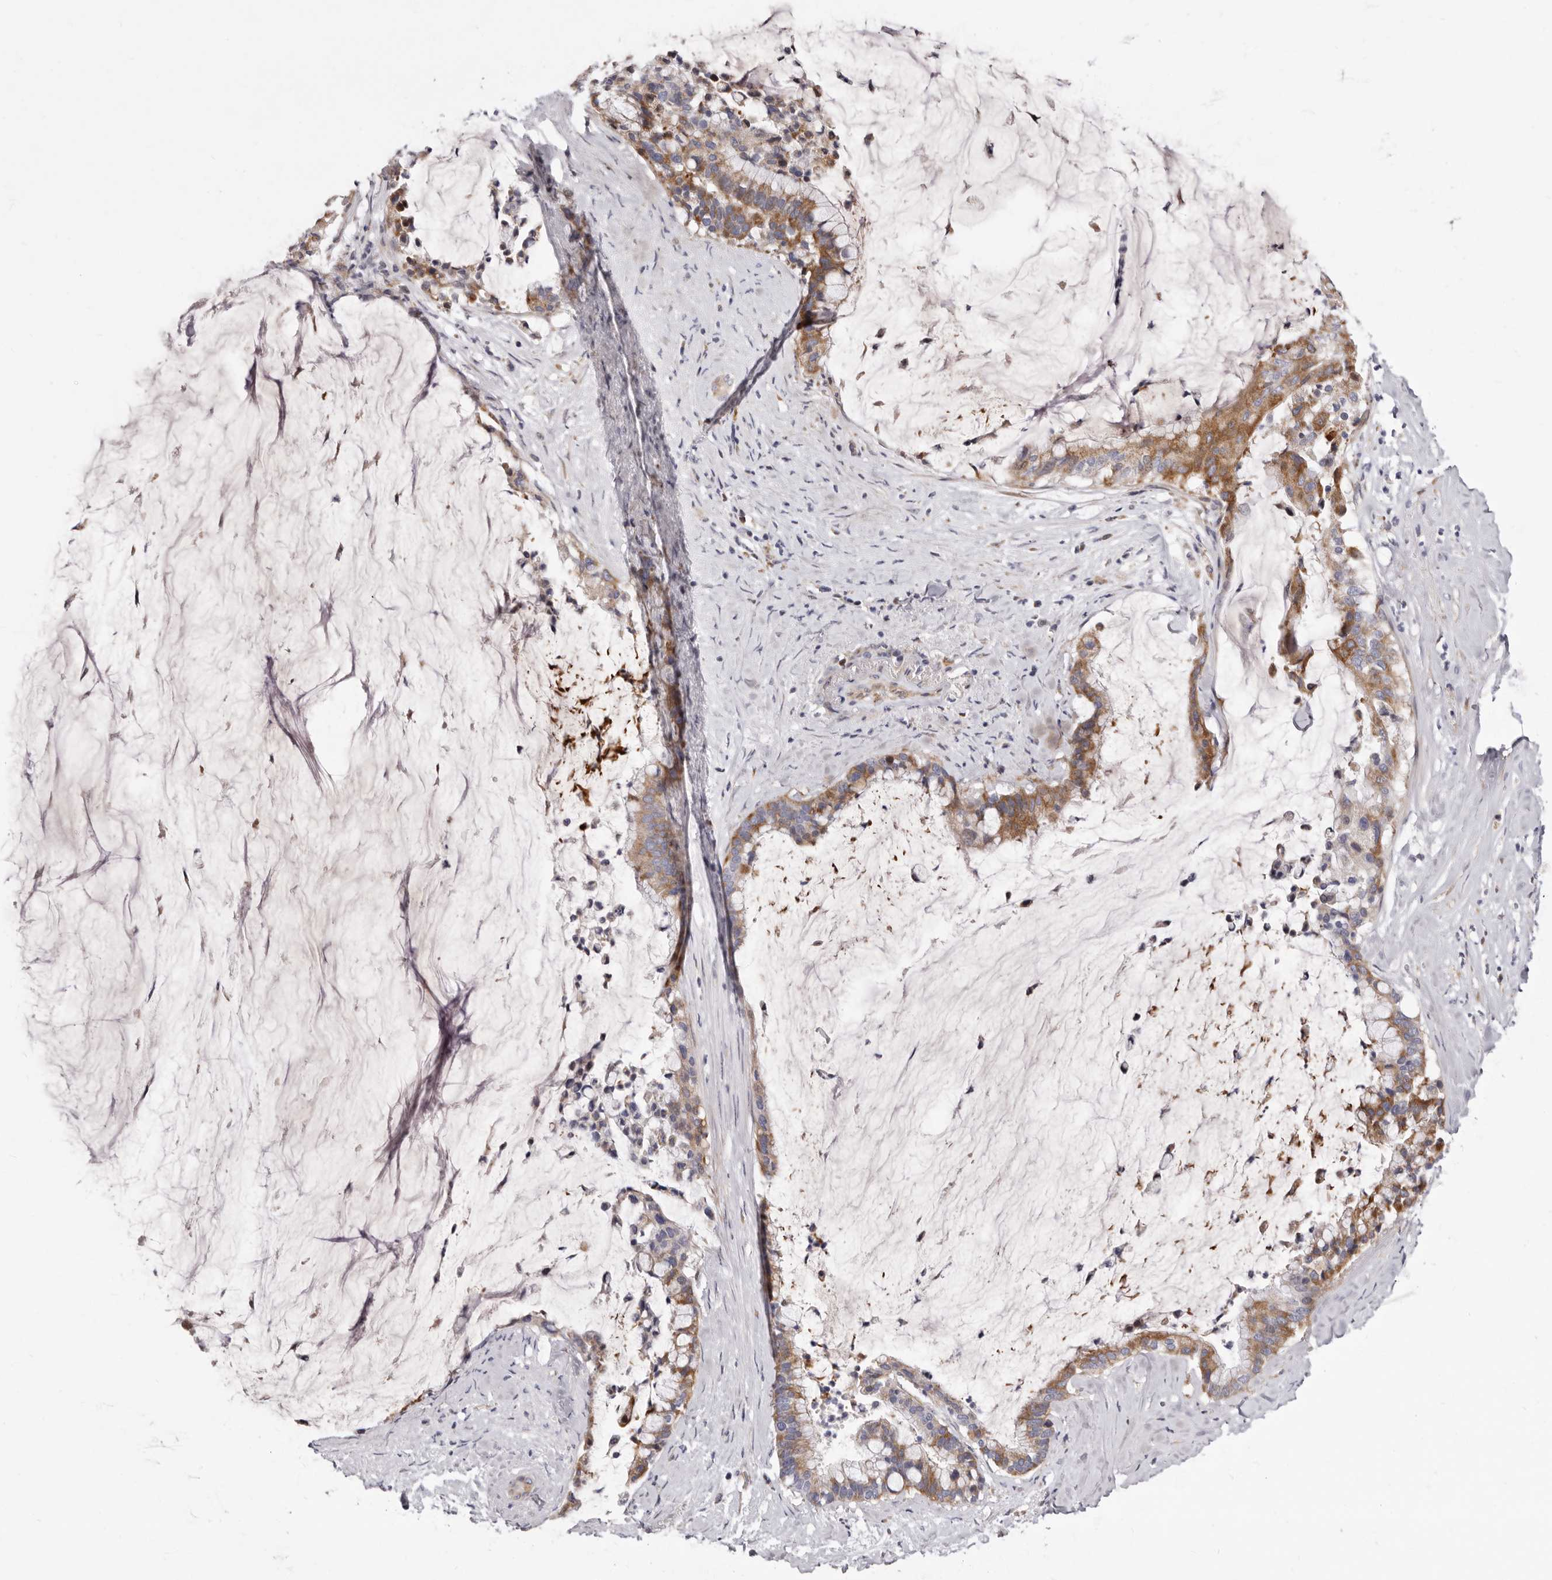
{"staining": {"intensity": "moderate", "quantity": ">75%", "location": "cytoplasmic/membranous"}, "tissue": "pancreatic cancer", "cell_type": "Tumor cells", "image_type": "cancer", "snomed": [{"axis": "morphology", "description": "Adenocarcinoma, NOS"}, {"axis": "topography", "description": "Pancreas"}], "caption": "The immunohistochemical stain highlights moderate cytoplasmic/membranous positivity in tumor cells of adenocarcinoma (pancreatic) tissue. The protein is stained brown, and the nuclei are stained in blue (DAB IHC with brightfield microscopy, high magnification).", "gene": "NUBPL", "patient": {"sex": "male", "age": 41}}